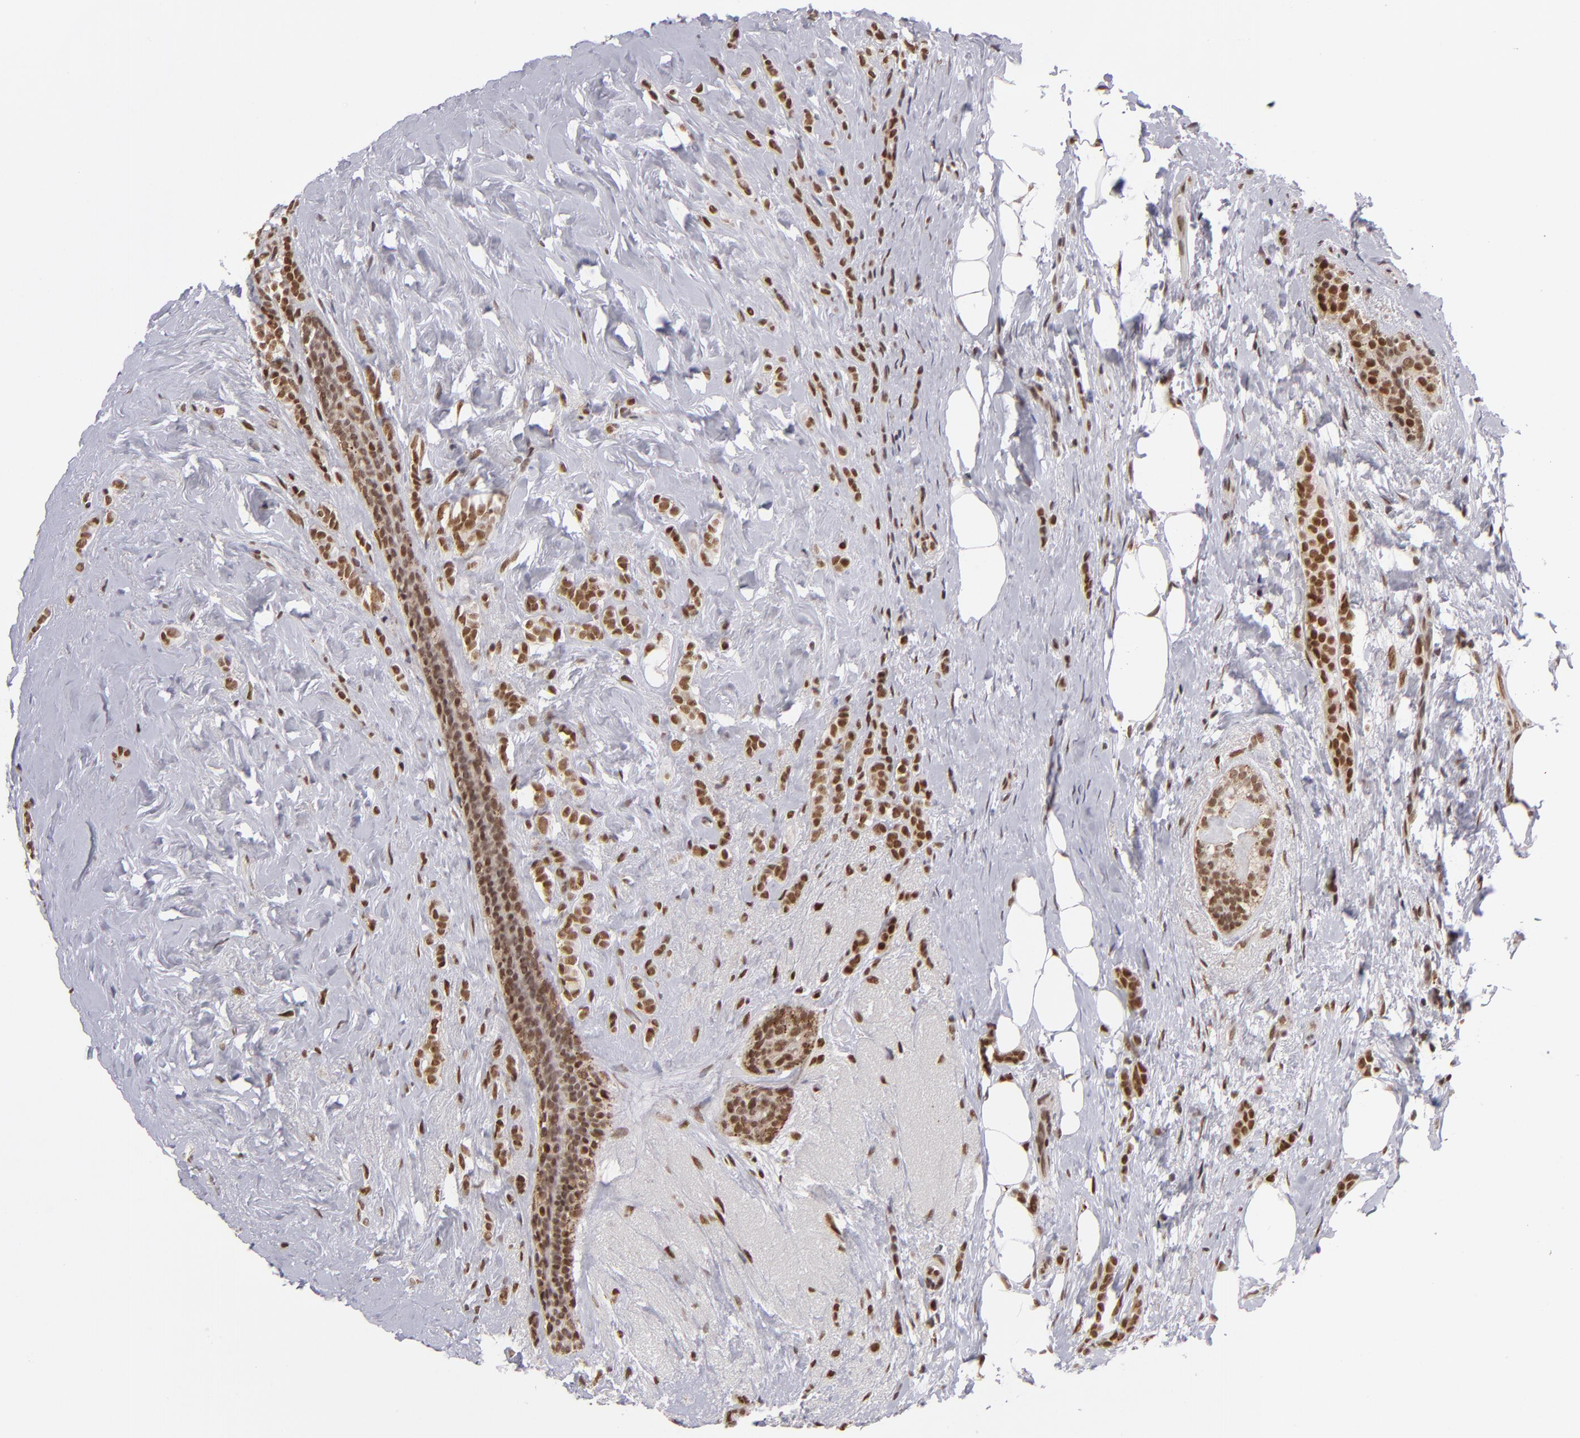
{"staining": {"intensity": "moderate", "quantity": ">75%", "location": "nuclear"}, "tissue": "breast cancer", "cell_type": "Tumor cells", "image_type": "cancer", "snomed": [{"axis": "morphology", "description": "Lobular carcinoma"}, {"axis": "topography", "description": "Breast"}], "caption": "Lobular carcinoma (breast) stained for a protein (brown) demonstrates moderate nuclear positive staining in approximately >75% of tumor cells.", "gene": "MLLT3", "patient": {"sex": "female", "age": 56}}